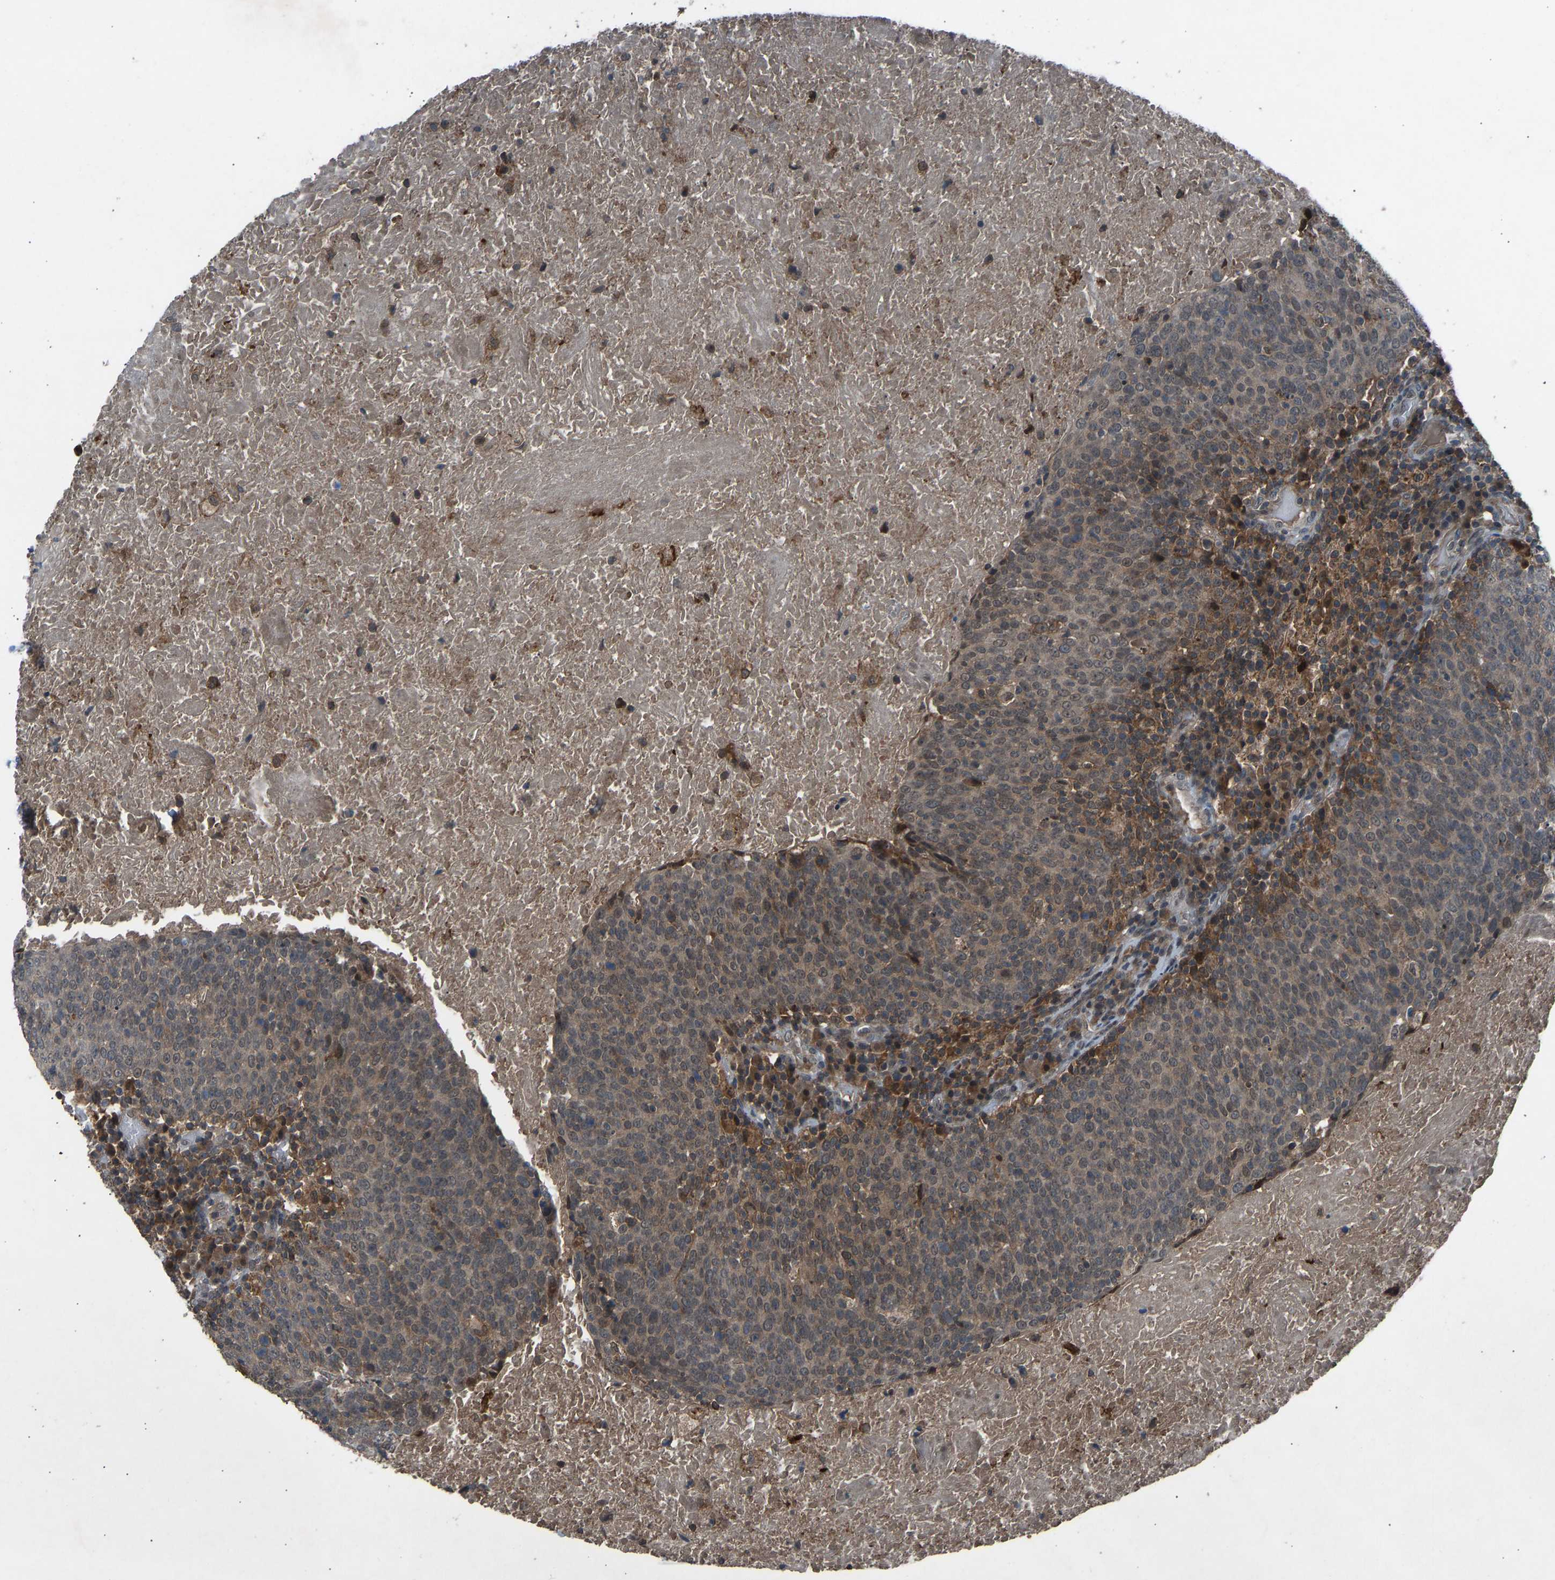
{"staining": {"intensity": "moderate", "quantity": ">75%", "location": "cytoplasmic/membranous"}, "tissue": "head and neck cancer", "cell_type": "Tumor cells", "image_type": "cancer", "snomed": [{"axis": "morphology", "description": "Squamous cell carcinoma, NOS"}, {"axis": "morphology", "description": "Squamous cell carcinoma, metastatic, NOS"}, {"axis": "topography", "description": "Lymph node"}, {"axis": "topography", "description": "Head-Neck"}], "caption": "Brown immunohistochemical staining in human head and neck cancer (squamous cell carcinoma) reveals moderate cytoplasmic/membranous expression in about >75% of tumor cells.", "gene": "SLC43A1", "patient": {"sex": "male", "age": 62}}